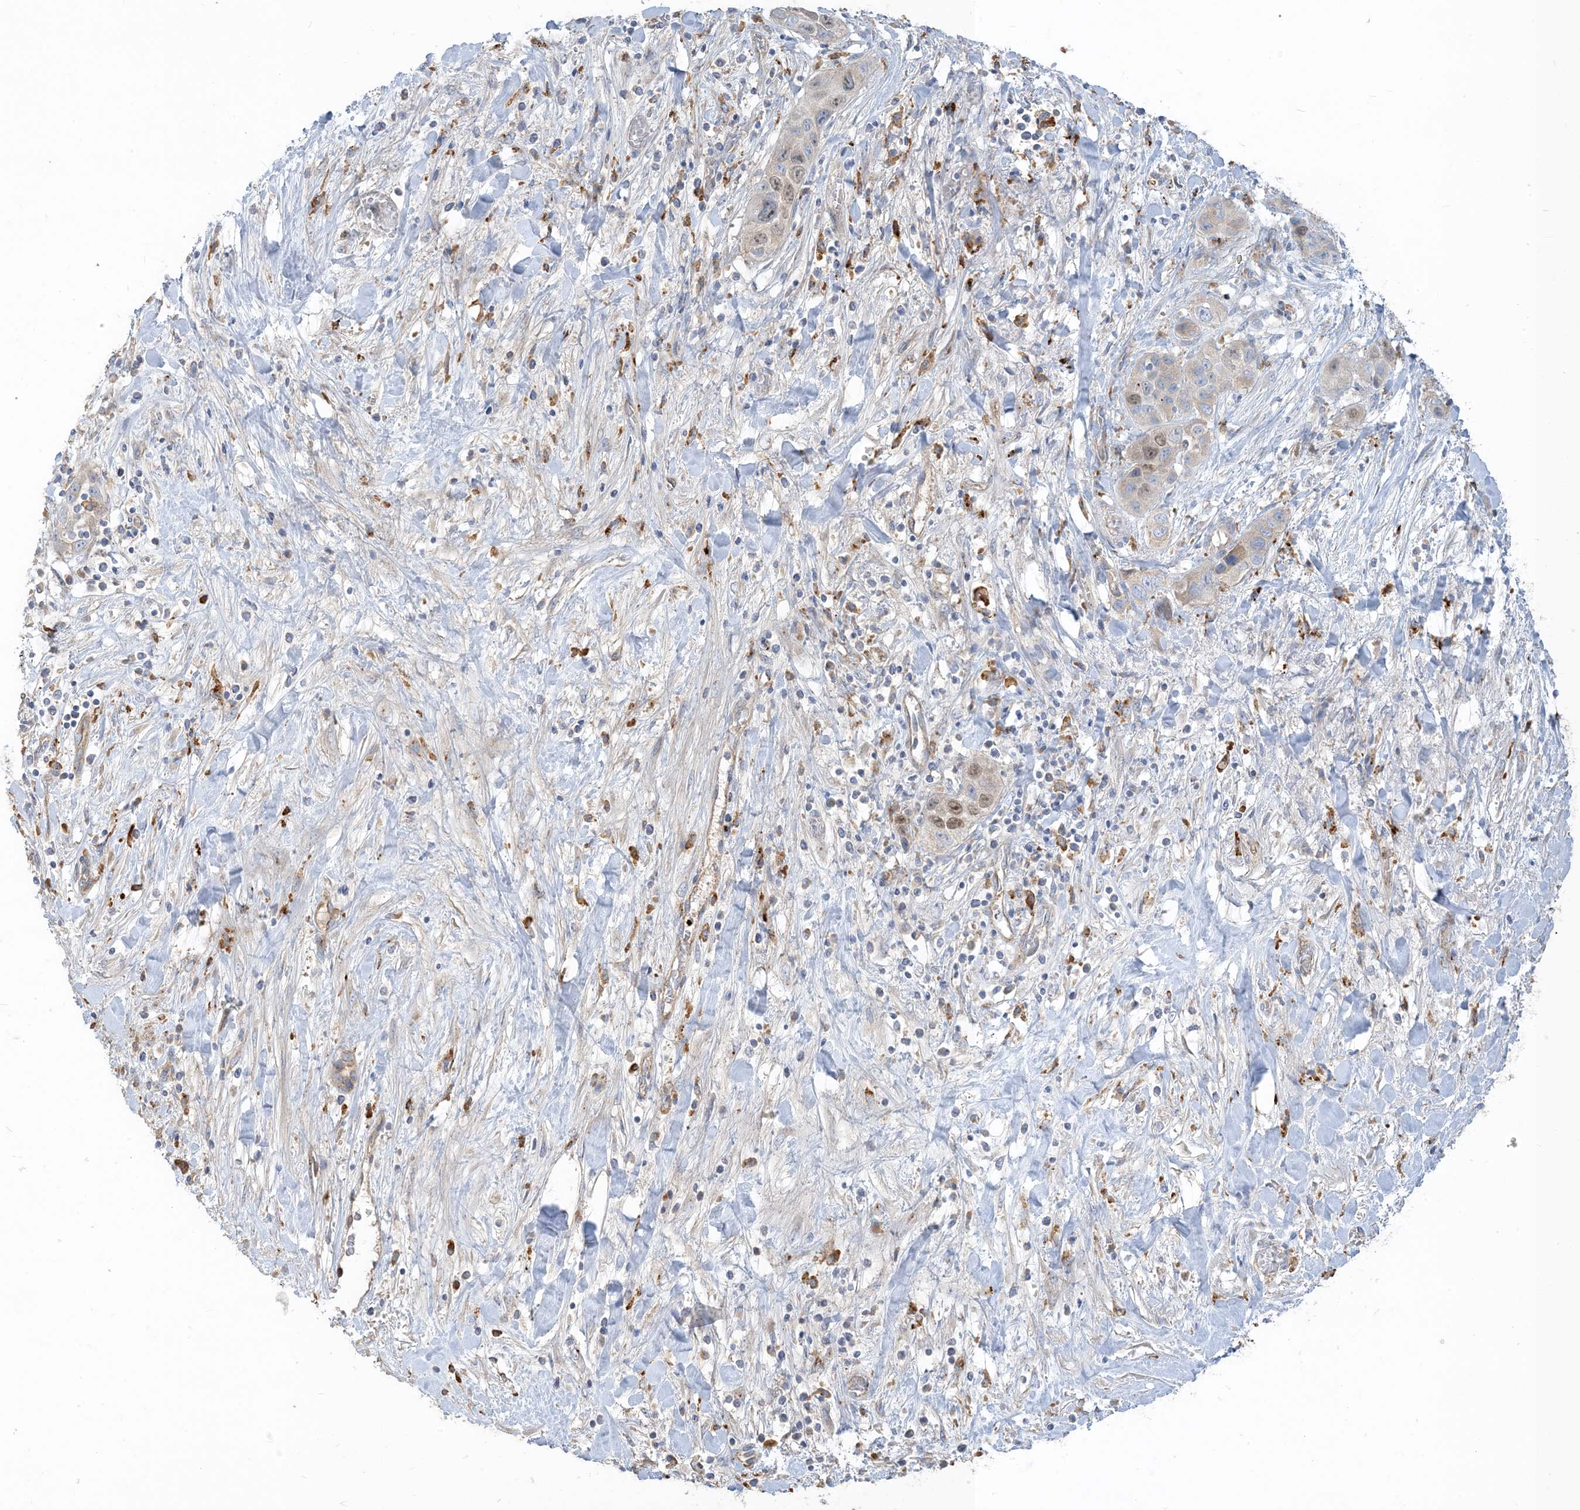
{"staining": {"intensity": "moderate", "quantity": "<25%", "location": "nuclear"}, "tissue": "liver cancer", "cell_type": "Tumor cells", "image_type": "cancer", "snomed": [{"axis": "morphology", "description": "Cholangiocarcinoma"}, {"axis": "topography", "description": "Liver"}], "caption": "A low amount of moderate nuclear positivity is identified in approximately <25% of tumor cells in liver cholangiocarcinoma tissue. The staining is performed using DAB (3,3'-diaminobenzidine) brown chromogen to label protein expression. The nuclei are counter-stained blue using hematoxylin.", "gene": "PEAR1", "patient": {"sex": "female", "age": 52}}